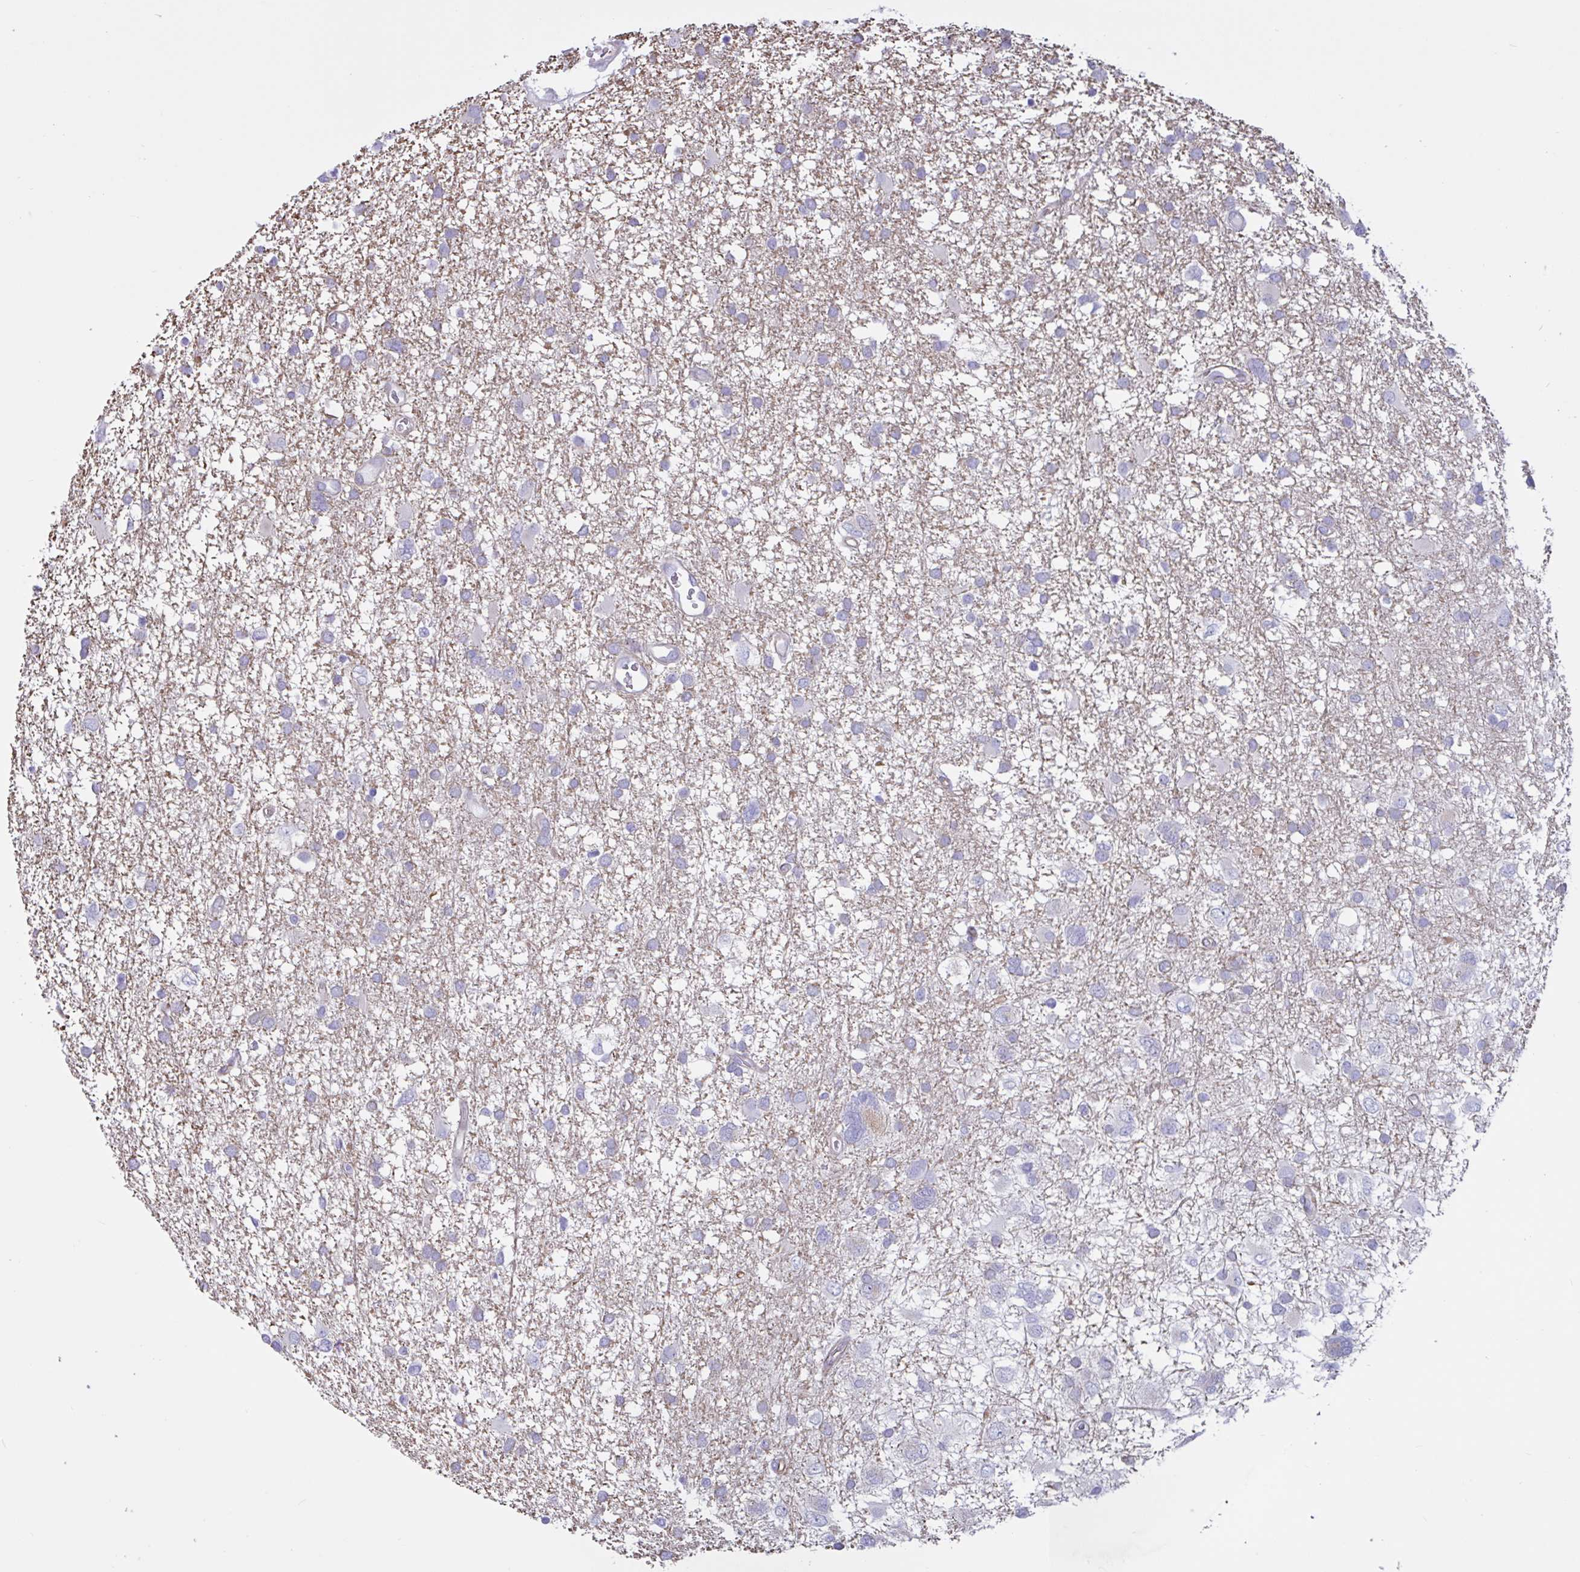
{"staining": {"intensity": "negative", "quantity": "none", "location": "none"}, "tissue": "glioma", "cell_type": "Tumor cells", "image_type": "cancer", "snomed": [{"axis": "morphology", "description": "Glioma, malignant, High grade"}, {"axis": "topography", "description": "Brain"}], "caption": "The immunohistochemistry (IHC) photomicrograph has no significant positivity in tumor cells of glioma tissue.", "gene": "RPL22L1", "patient": {"sex": "male", "age": 61}}